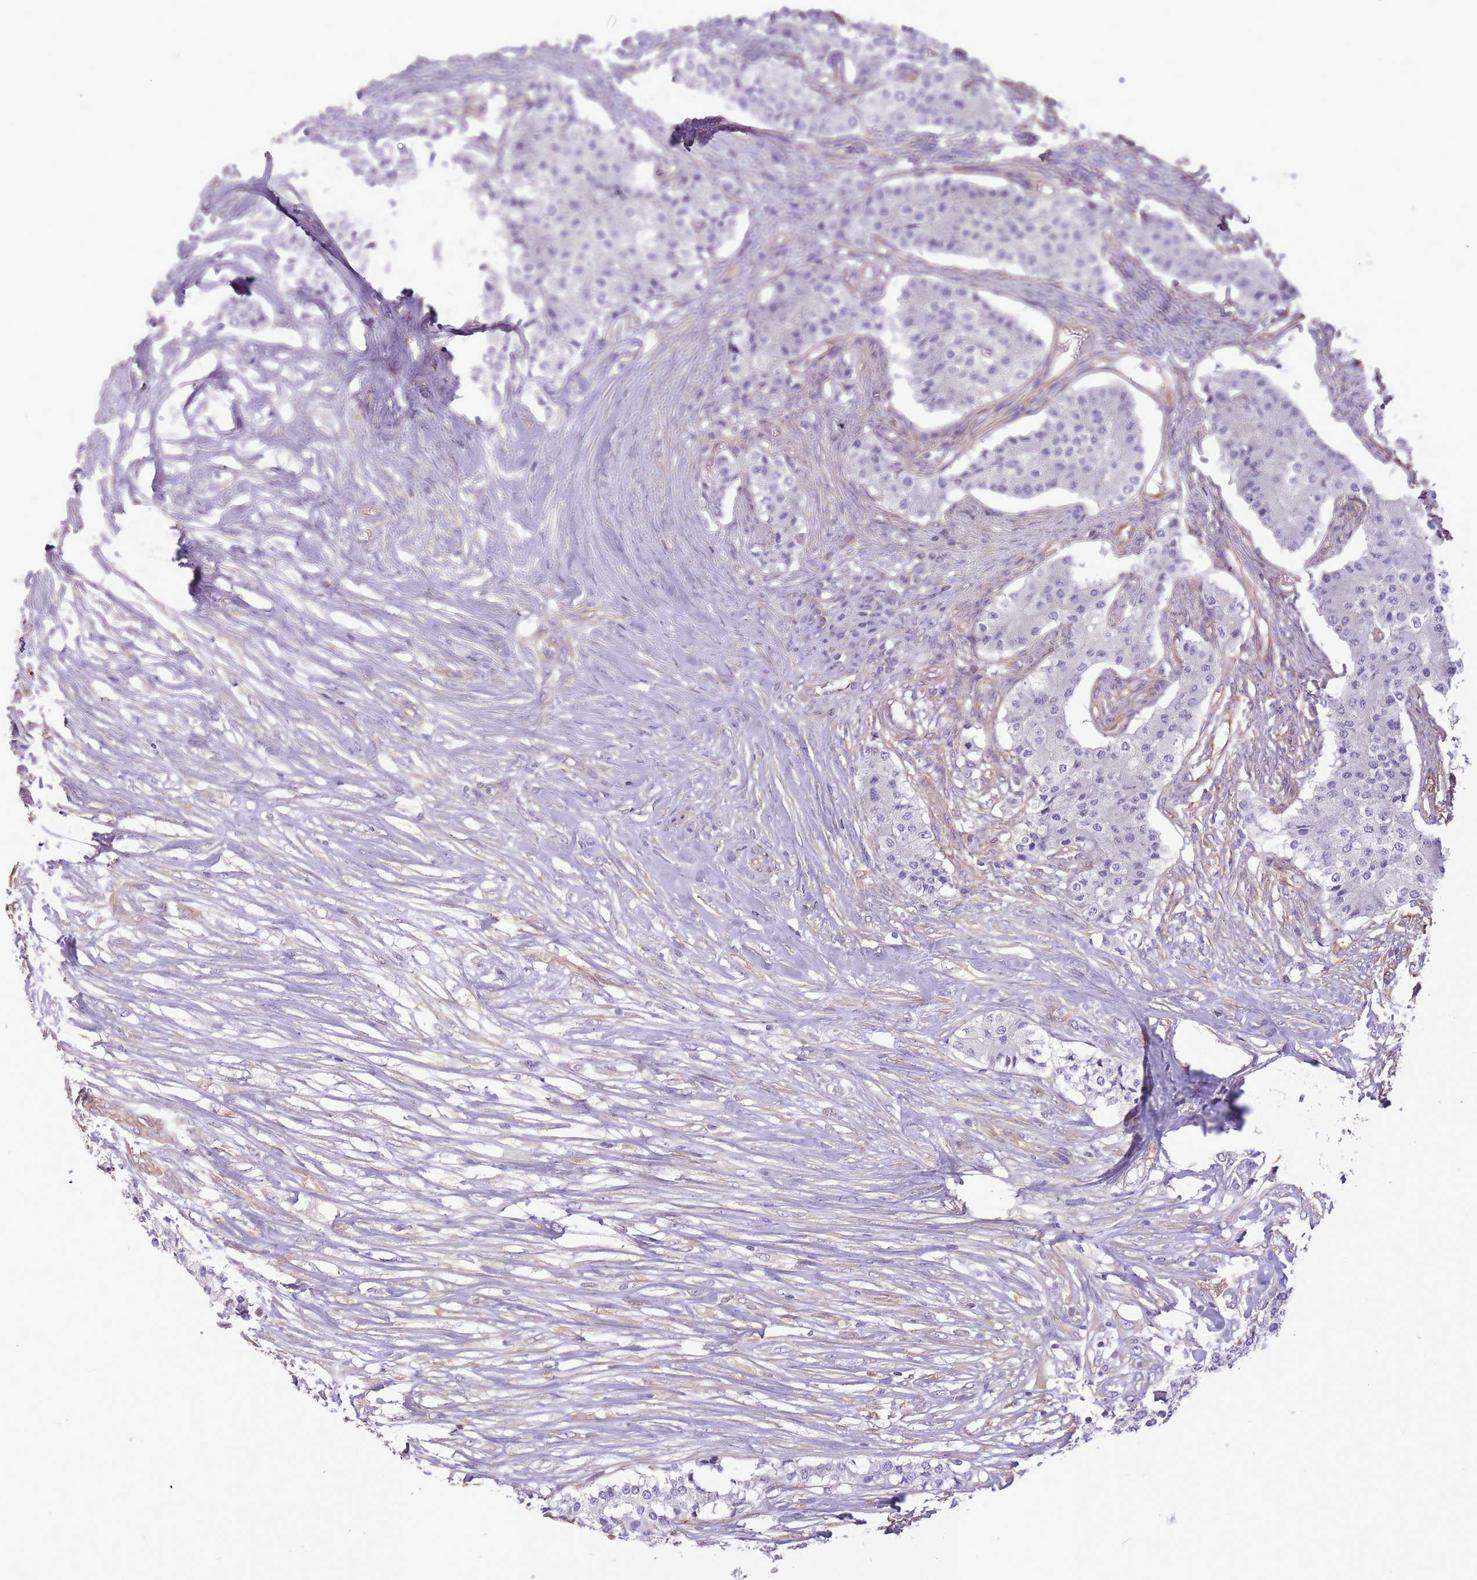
{"staining": {"intensity": "negative", "quantity": "none", "location": "none"}, "tissue": "carcinoid", "cell_type": "Tumor cells", "image_type": "cancer", "snomed": [{"axis": "morphology", "description": "Carcinoid, malignant, NOS"}, {"axis": "topography", "description": "Colon"}], "caption": "High power microscopy photomicrograph of an IHC micrograph of malignant carcinoid, revealing no significant positivity in tumor cells.", "gene": "ADD1", "patient": {"sex": "female", "age": 52}}